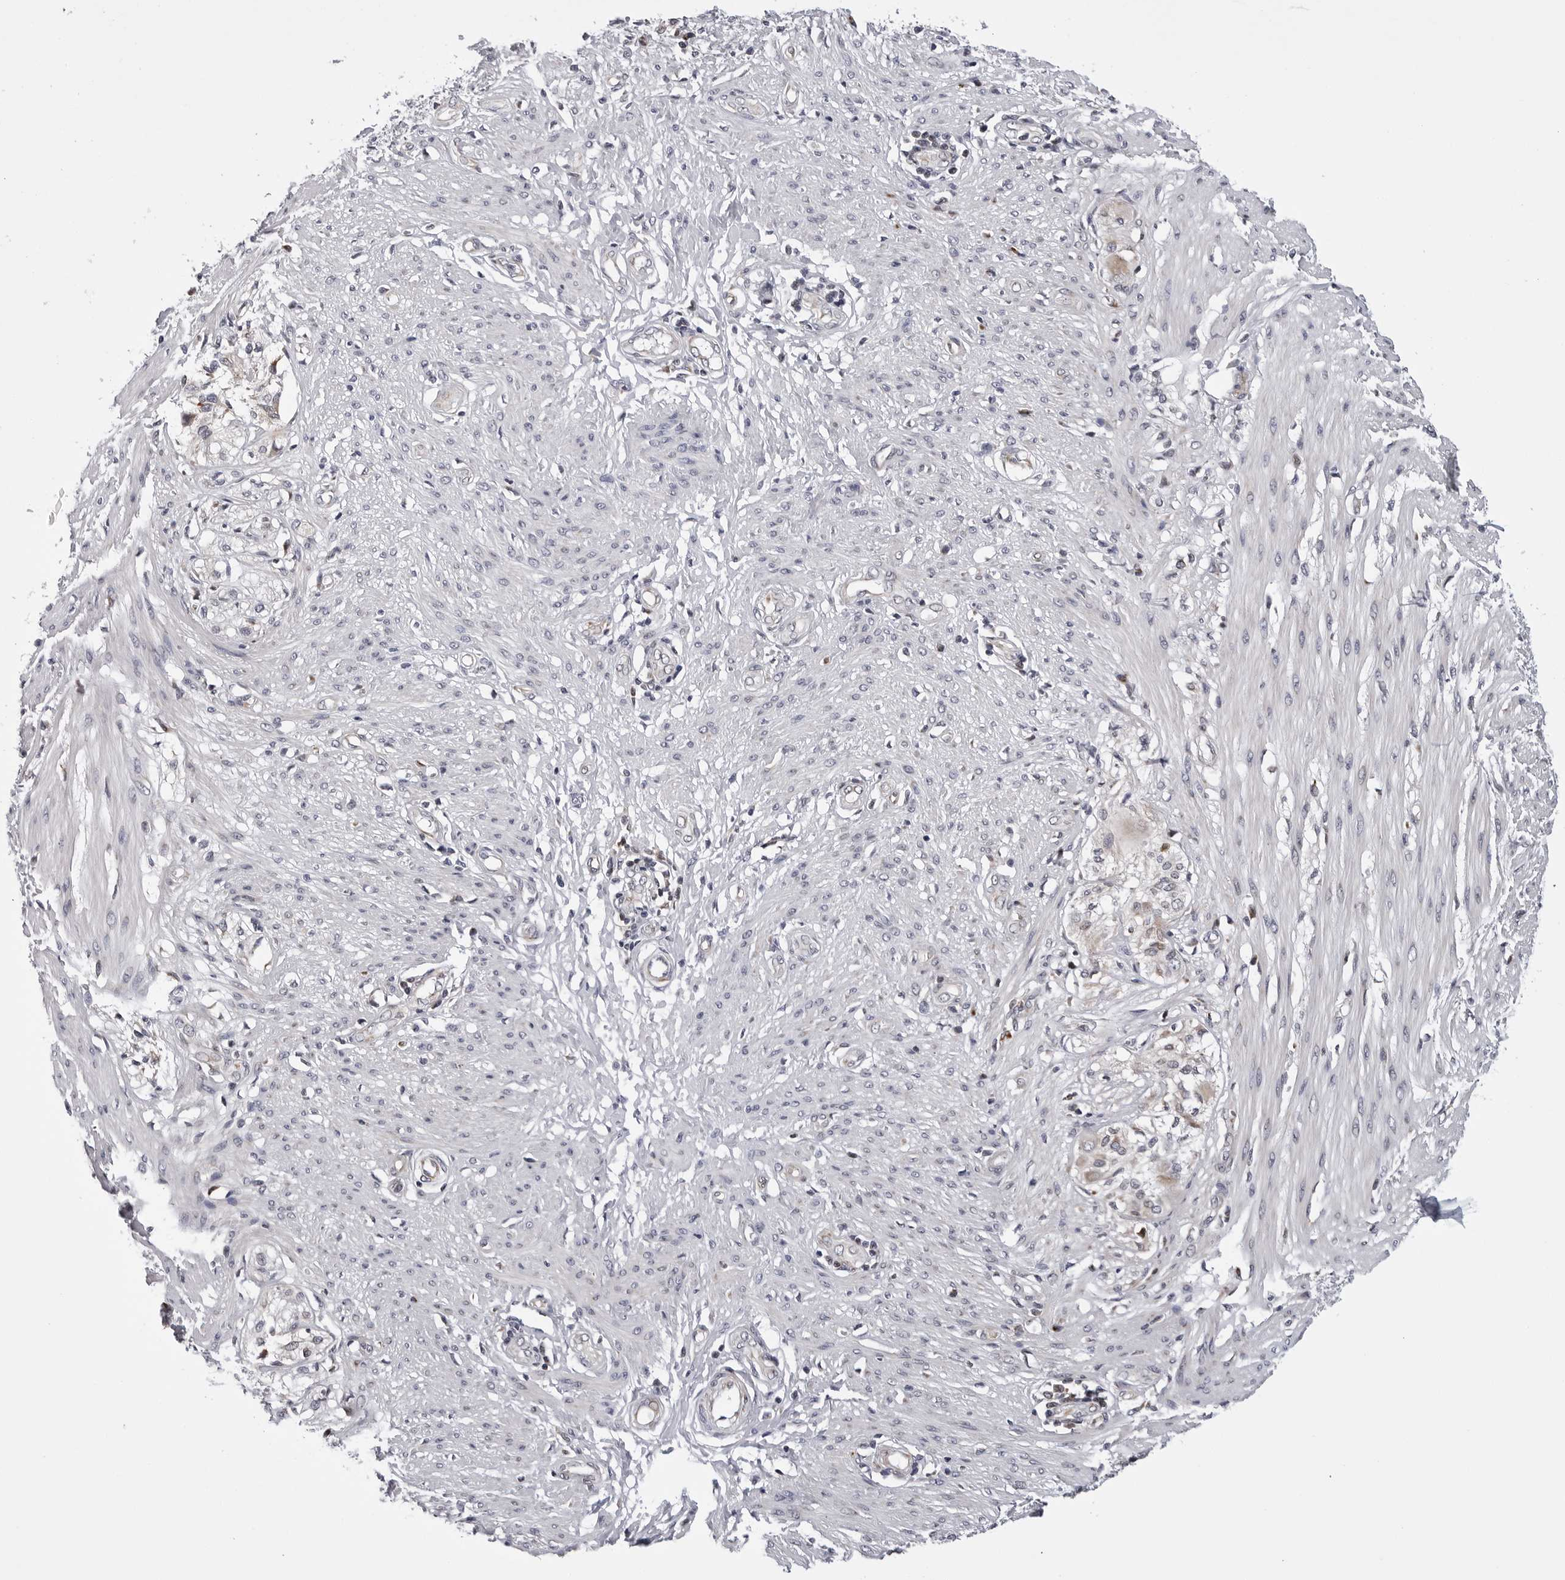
{"staining": {"intensity": "negative", "quantity": "none", "location": "none"}, "tissue": "smooth muscle", "cell_type": "Smooth muscle cells", "image_type": "normal", "snomed": [{"axis": "morphology", "description": "Normal tissue, NOS"}, {"axis": "morphology", "description": "Adenocarcinoma, NOS"}, {"axis": "topography", "description": "Colon"}, {"axis": "topography", "description": "Peripheral nerve tissue"}], "caption": "Immunohistochemistry (IHC) micrograph of unremarkable smooth muscle: smooth muscle stained with DAB demonstrates no significant protein expression in smooth muscle cells. Nuclei are stained in blue.", "gene": "CDK20", "patient": {"sex": "male", "age": 14}}